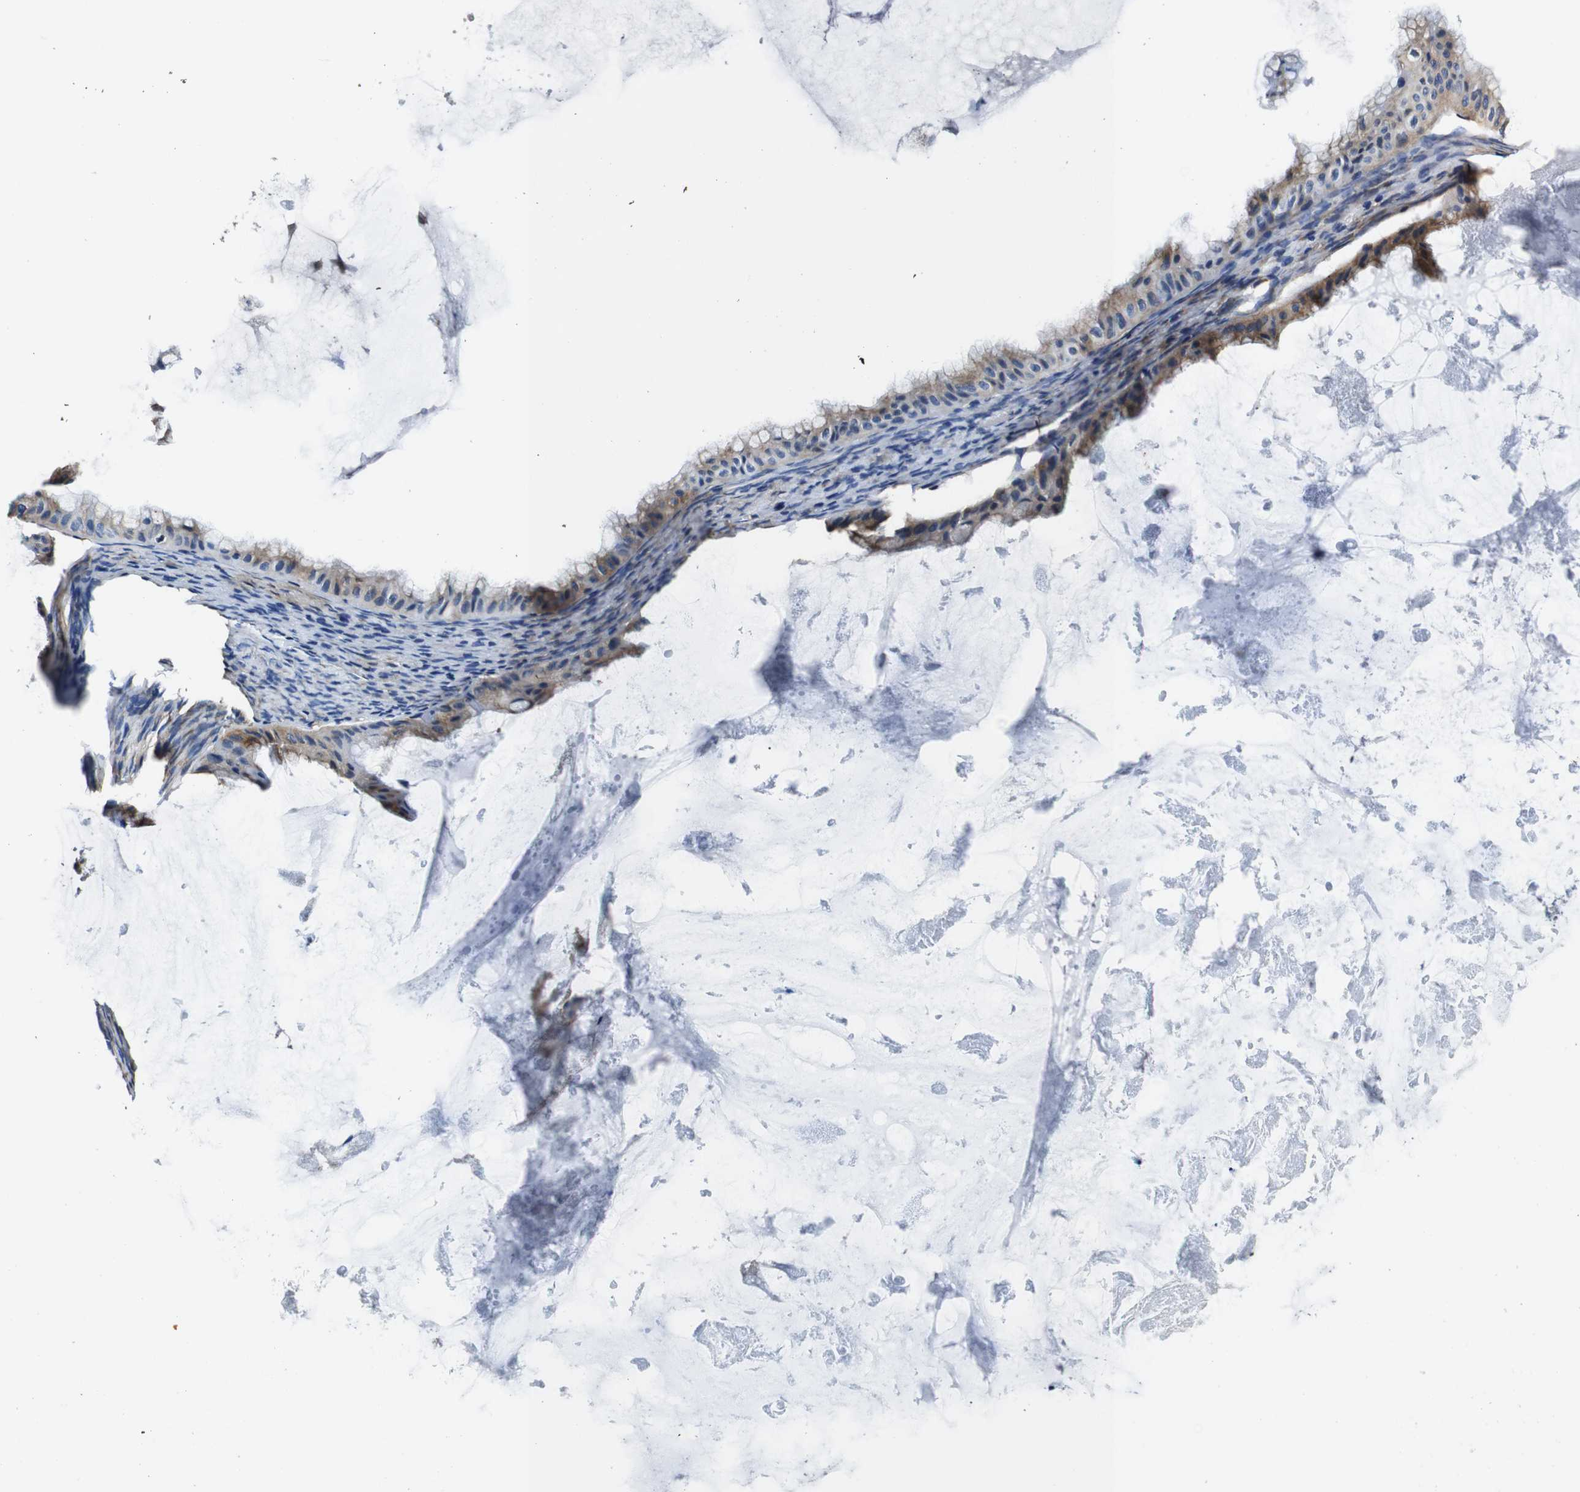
{"staining": {"intensity": "moderate", "quantity": "25%-75%", "location": "cytoplasmic/membranous"}, "tissue": "ovarian cancer", "cell_type": "Tumor cells", "image_type": "cancer", "snomed": [{"axis": "morphology", "description": "Cystadenocarcinoma, mucinous, NOS"}, {"axis": "topography", "description": "Ovary"}], "caption": "Tumor cells reveal moderate cytoplasmic/membranous positivity in approximately 25%-75% of cells in ovarian cancer (mucinous cystadenocarcinoma).", "gene": "HK1", "patient": {"sex": "female", "age": 61}}